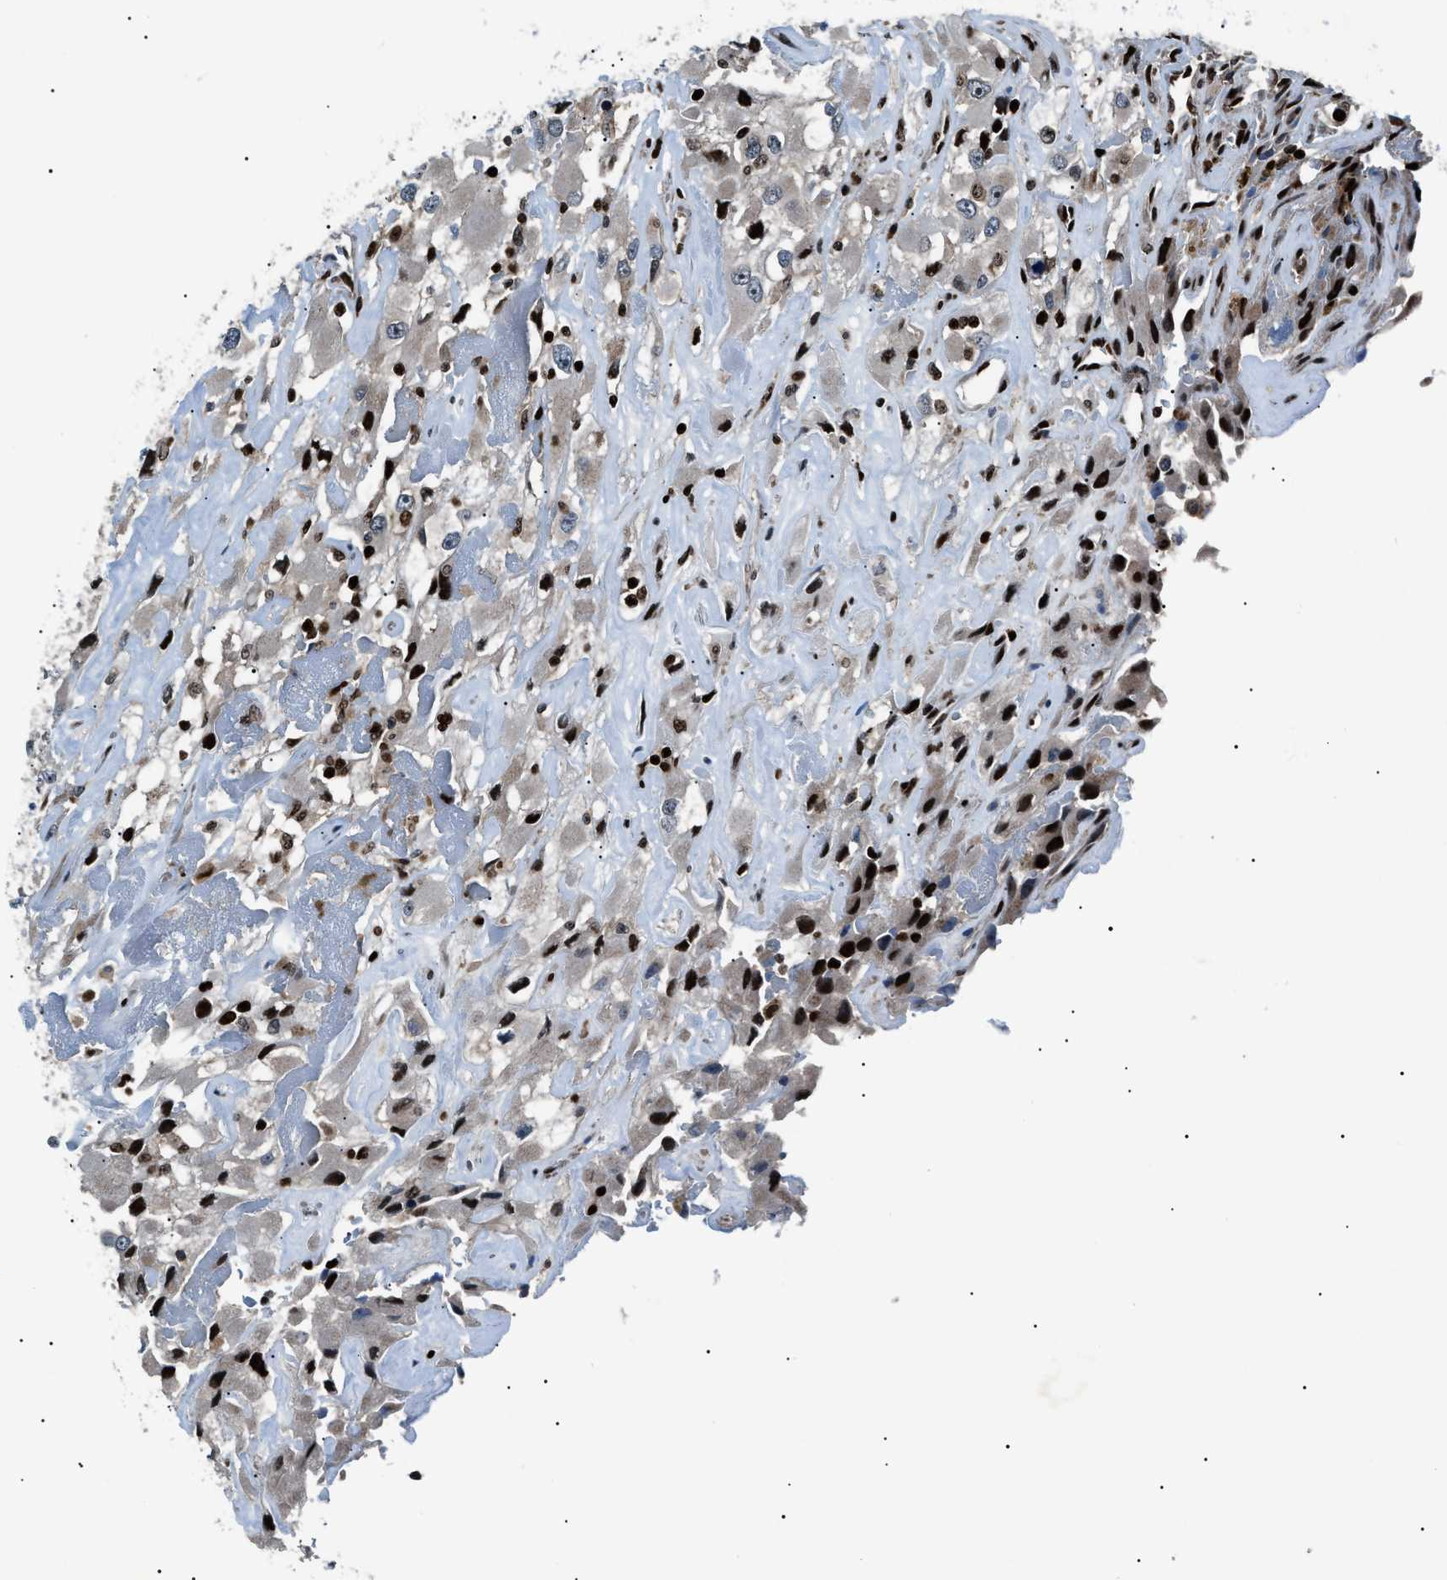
{"staining": {"intensity": "strong", "quantity": ">75%", "location": "nuclear"}, "tissue": "renal cancer", "cell_type": "Tumor cells", "image_type": "cancer", "snomed": [{"axis": "morphology", "description": "Adenocarcinoma, NOS"}, {"axis": "topography", "description": "Kidney"}], "caption": "Immunohistochemistry staining of renal cancer (adenocarcinoma), which demonstrates high levels of strong nuclear expression in about >75% of tumor cells indicating strong nuclear protein positivity. The staining was performed using DAB (3,3'-diaminobenzidine) (brown) for protein detection and nuclei were counterstained in hematoxylin (blue).", "gene": "PRKX", "patient": {"sex": "female", "age": 52}}